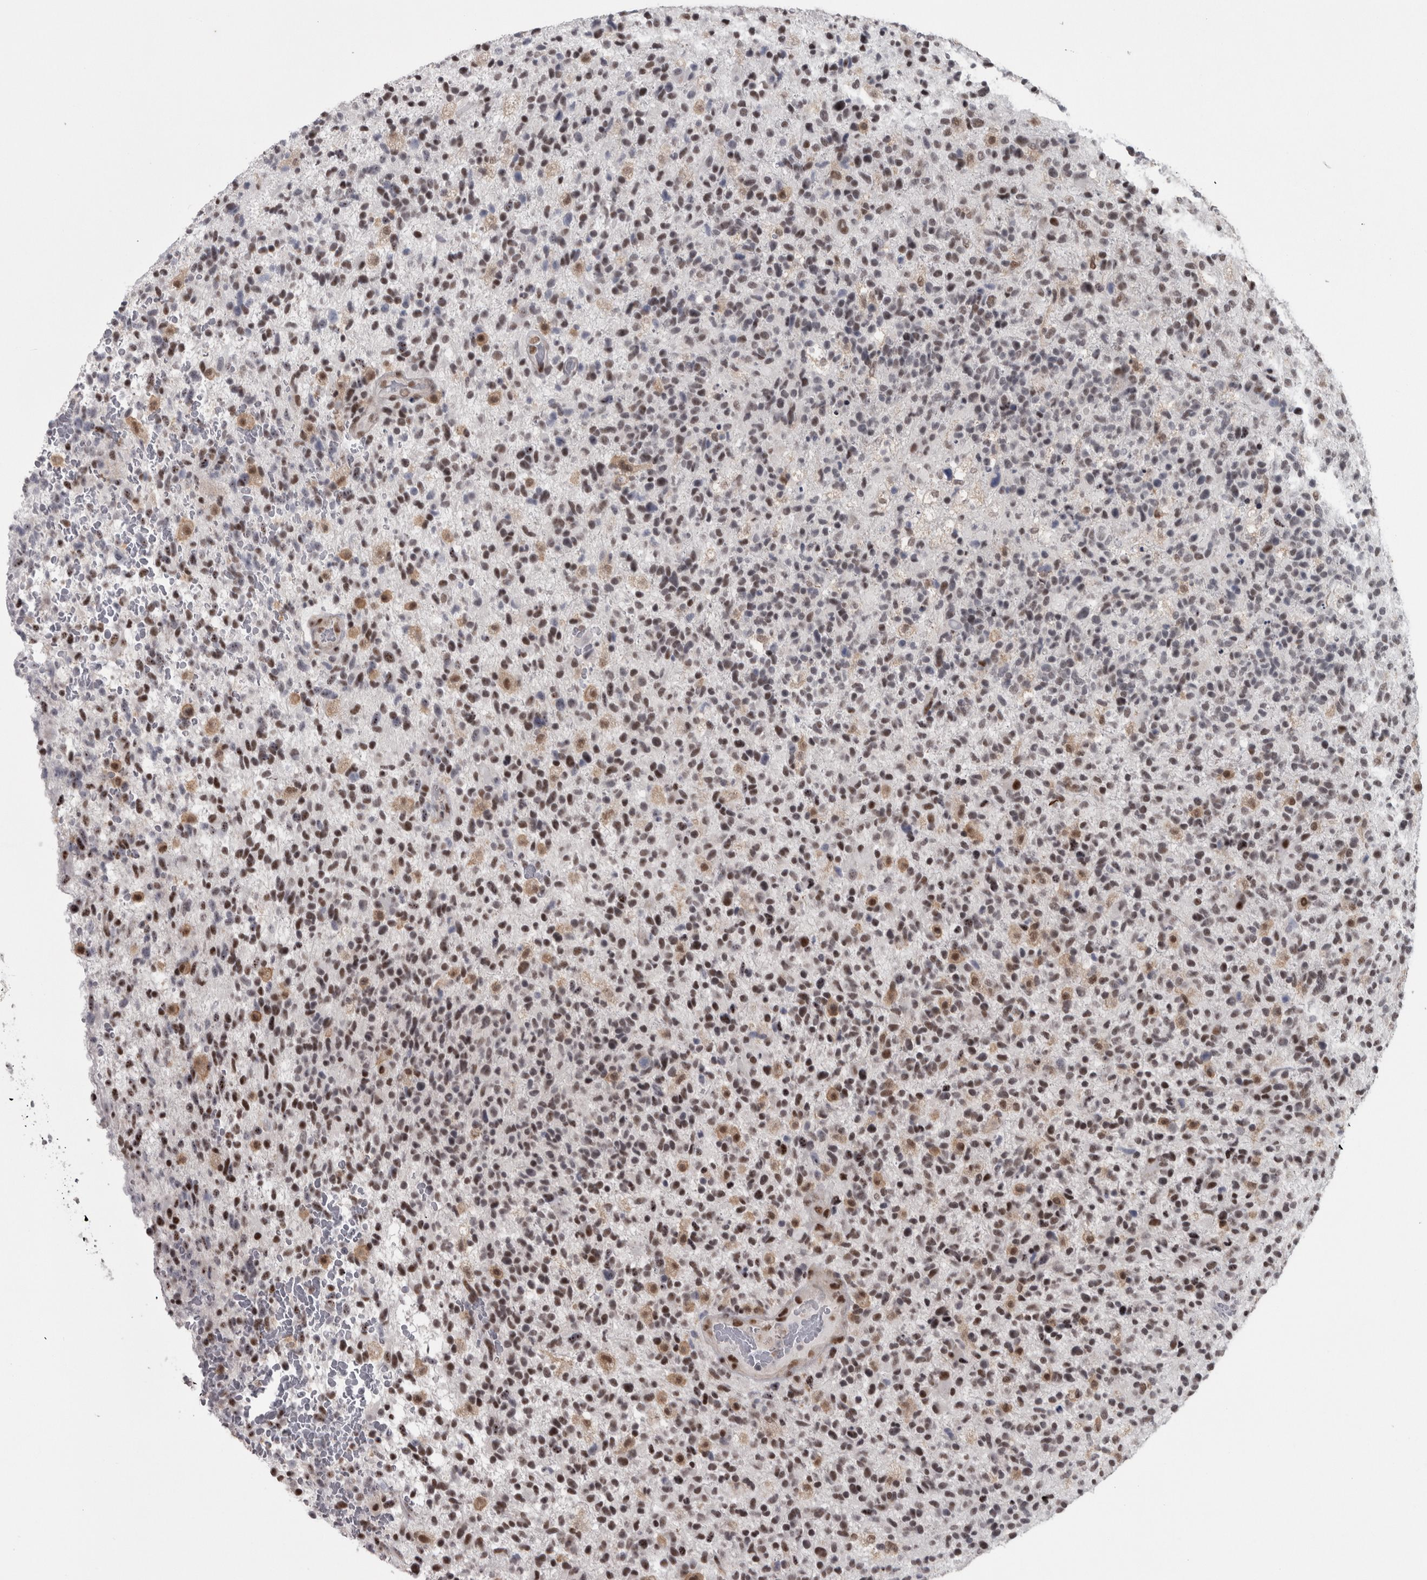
{"staining": {"intensity": "moderate", "quantity": "<25%", "location": "nuclear"}, "tissue": "glioma", "cell_type": "Tumor cells", "image_type": "cancer", "snomed": [{"axis": "morphology", "description": "Glioma, malignant, High grade"}, {"axis": "topography", "description": "Brain"}], "caption": "Protein analysis of malignant glioma (high-grade) tissue demonstrates moderate nuclear positivity in about <25% of tumor cells.", "gene": "MICU3", "patient": {"sex": "male", "age": 72}}